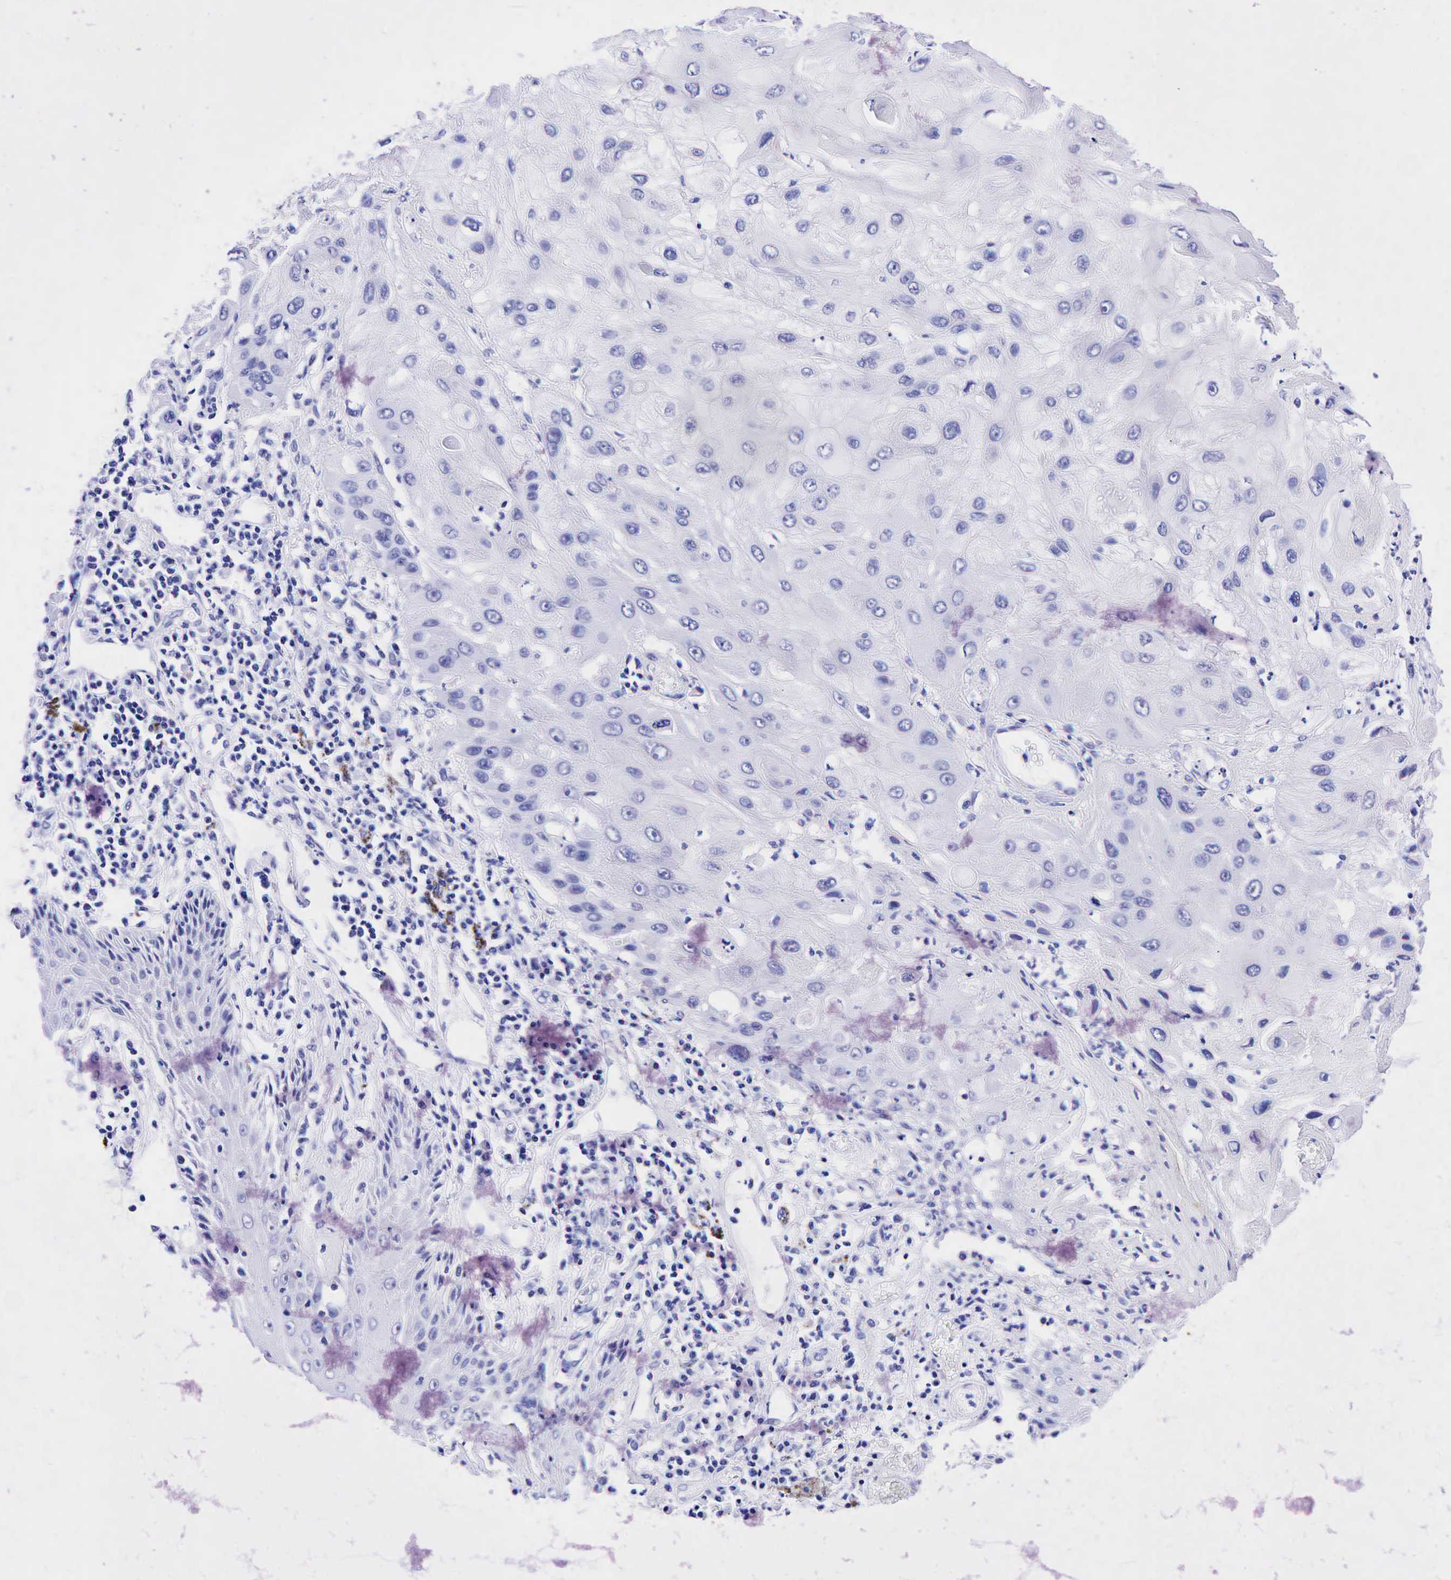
{"staining": {"intensity": "negative", "quantity": "none", "location": "none"}, "tissue": "skin cancer", "cell_type": "Tumor cells", "image_type": "cancer", "snomed": [{"axis": "morphology", "description": "Squamous cell carcinoma, NOS"}, {"axis": "topography", "description": "Skin"}, {"axis": "topography", "description": "Anal"}], "caption": "Squamous cell carcinoma (skin) was stained to show a protein in brown. There is no significant staining in tumor cells.", "gene": "KRT19", "patient": {"sex": "male", "age": 61}}